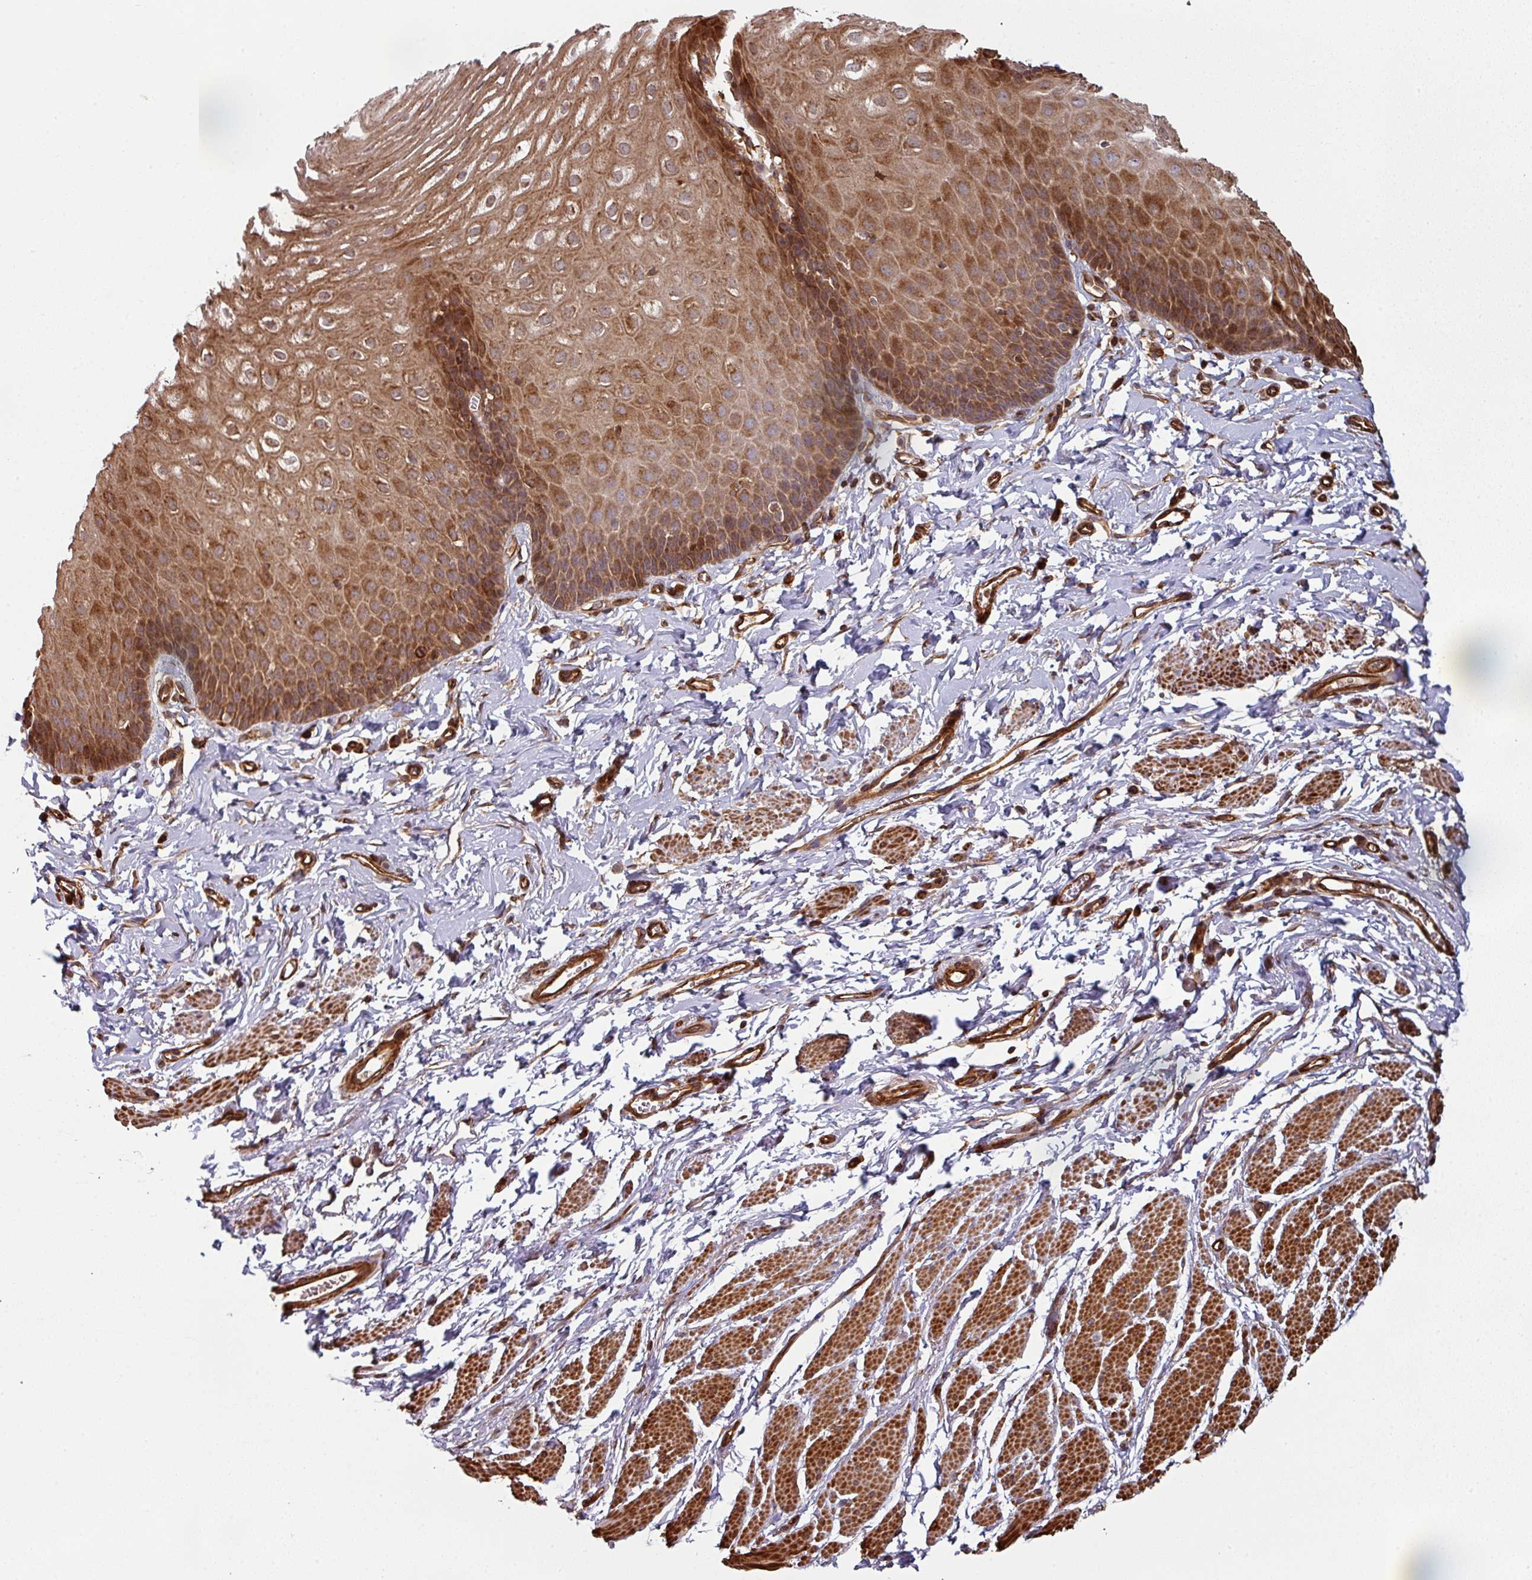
{"staining": {"intensity": "strong", "quantity": ">75%", "location": "cytoplasmic/membranous,nuclear"}, "tissue": "esophagus", "cell_type": "Squamous epithelial cells", "image_type": "normal", "snomed": [{"axis": "morphology", "description": "Normal tissue, NOS"}, {"axis": "topography", "description": "Esophagus"}], "caption": "High-power microscopy captured an immunohistochemistry micrograph of normal esophagus, revealing strong cytoplasmic/membranous,nuclear staining in approximately >75% of squamous epithelial cells.", "gene": "SIK1", "patient": {"sex": "male", "age": 70}}